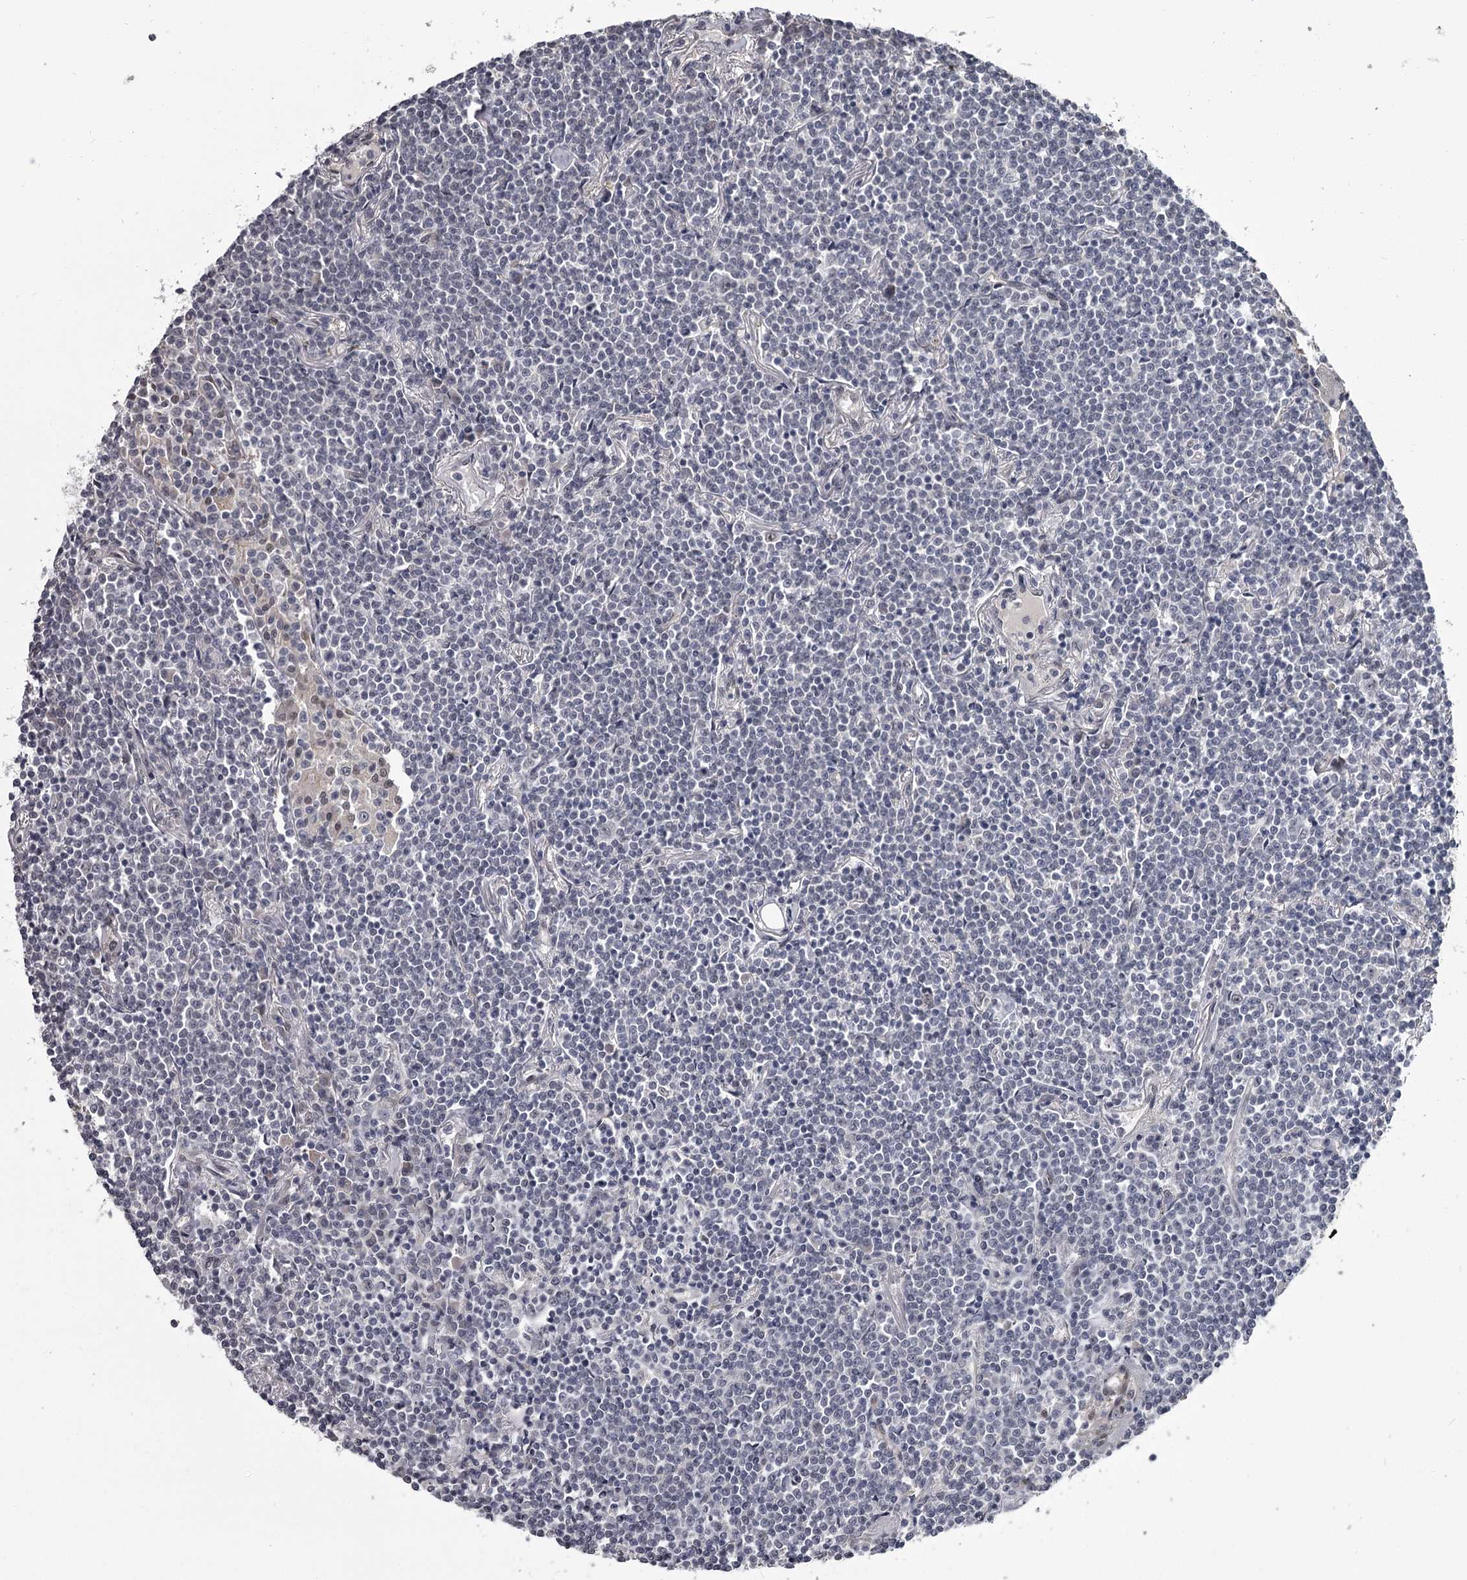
{"staining": {"intensity": "negative", "quantity": "none", "location": "none"}, "tissue": "lymphoma", "cell_type": "Tumor cells", "image_type": "cancer", "snomed": [{"axis": "morphology", "description": "Malignant lymphoma, non-Hodgkin's type, Low grade"}, {"axis": "topography", "description": "Lung"}], "caption": "A high-resolution micrograph shows immunohistochemistry (IHC) staining of lymphoma, which exhibits no significant positivity in tumor cells. (Brightfield microscopy of DAB (3,3'-diaminobenzidine) immunohistochemistry (IHC) at high magnification).", "gene": "PRPF40B", "patient": {"sex": "female", "age": 71}}